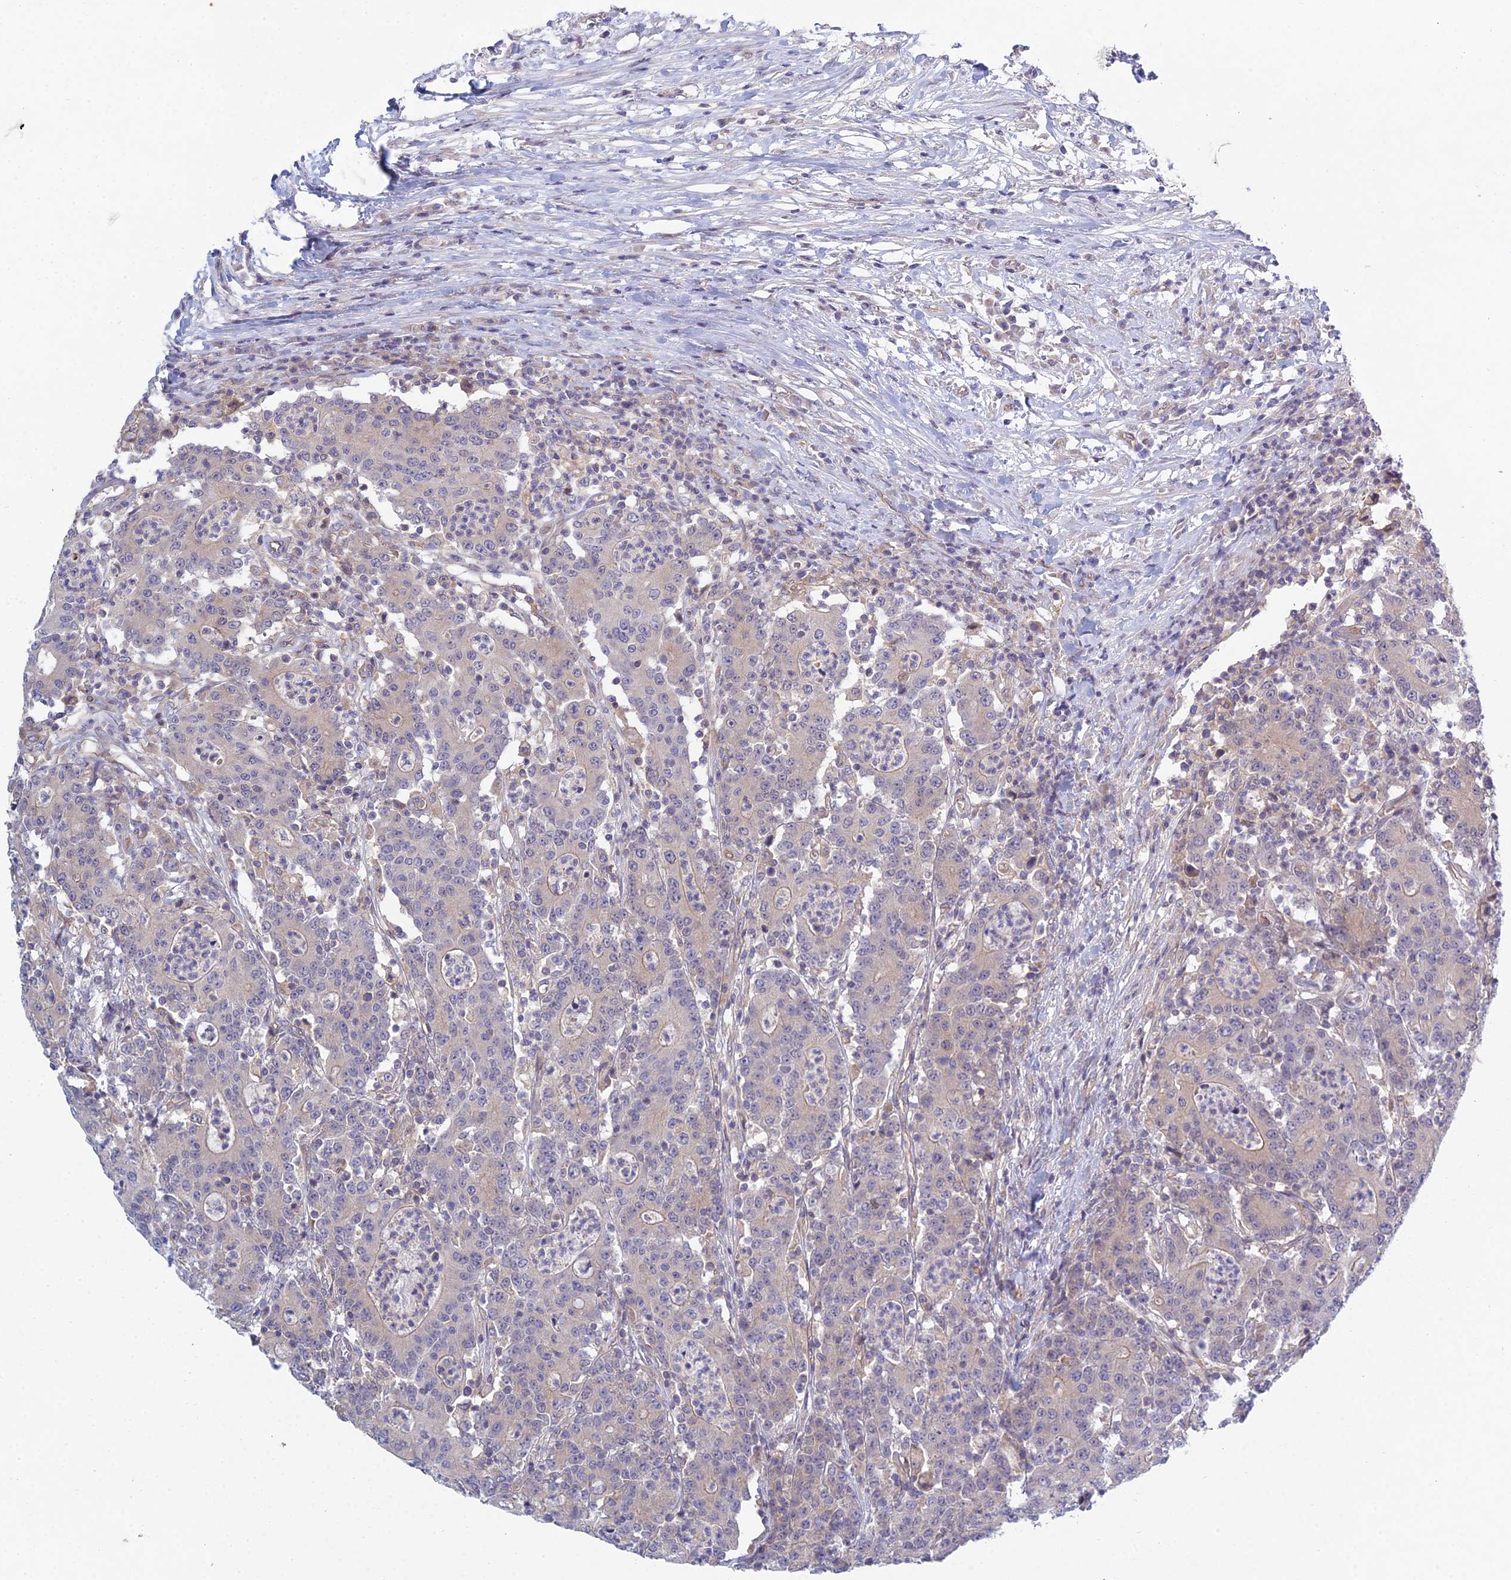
{"staining": {"intensity": "weak", "quantity": "25%-75%", "location": "cytoplasmic/membranous"}, "tissue": "colorectal cancer", "cell_type": "Tumor cells", "image_type": "cancer", "snomed": [{"axis": "morphology", "description": "Adenocarcinoma, NOS"}, {"axis": "topography", "description": "Colon"}], "caption": "Weak cytoplasmic/membranous protein expression is seen in approximately 25%-75% of tumor cells in colorectal cancer (adenocarcinoma). Immunohistochemistry stains the protein in brown and the nuclei are stained blue.", "gene": "METTL26", "patient": {"sex": "male", "age": 83}}